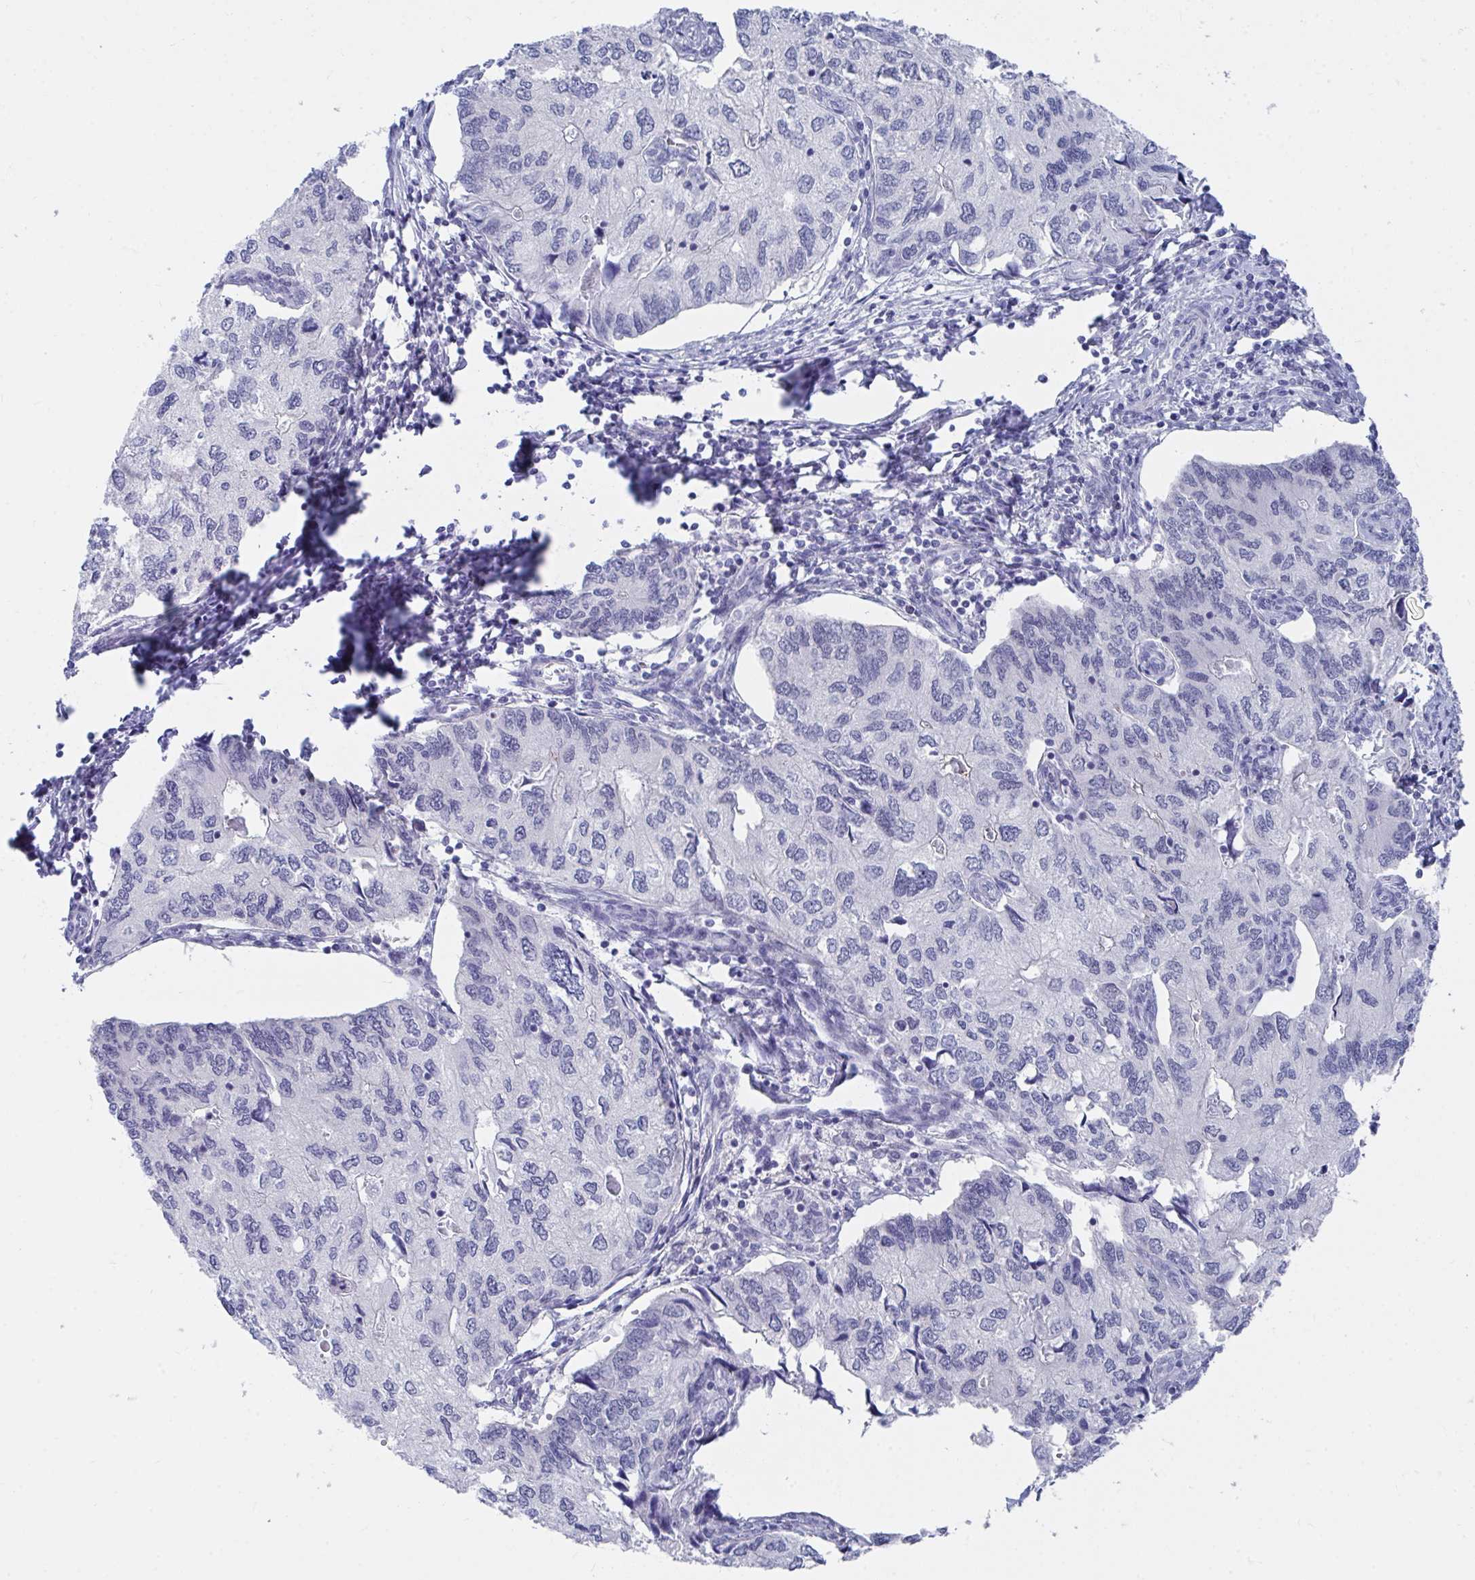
{"staining": {"intensity": "negative", "quantity": "none", "location": "none"}, "tissue": "endometrial cancer", "cell_type": "Tumor cells", "image_type": "cancer", "snomed": [{"axis": "morphology", "description": "Carcinoma, NOS"}, {"axis": "topography", "description": "Uterus"}], "caption": "Image shows no protein expression in tumor cells of endometrial cancer (carcinoma) tissue.", "gene": "DAOA", "patient": {"sex": "female", "age": 76}}